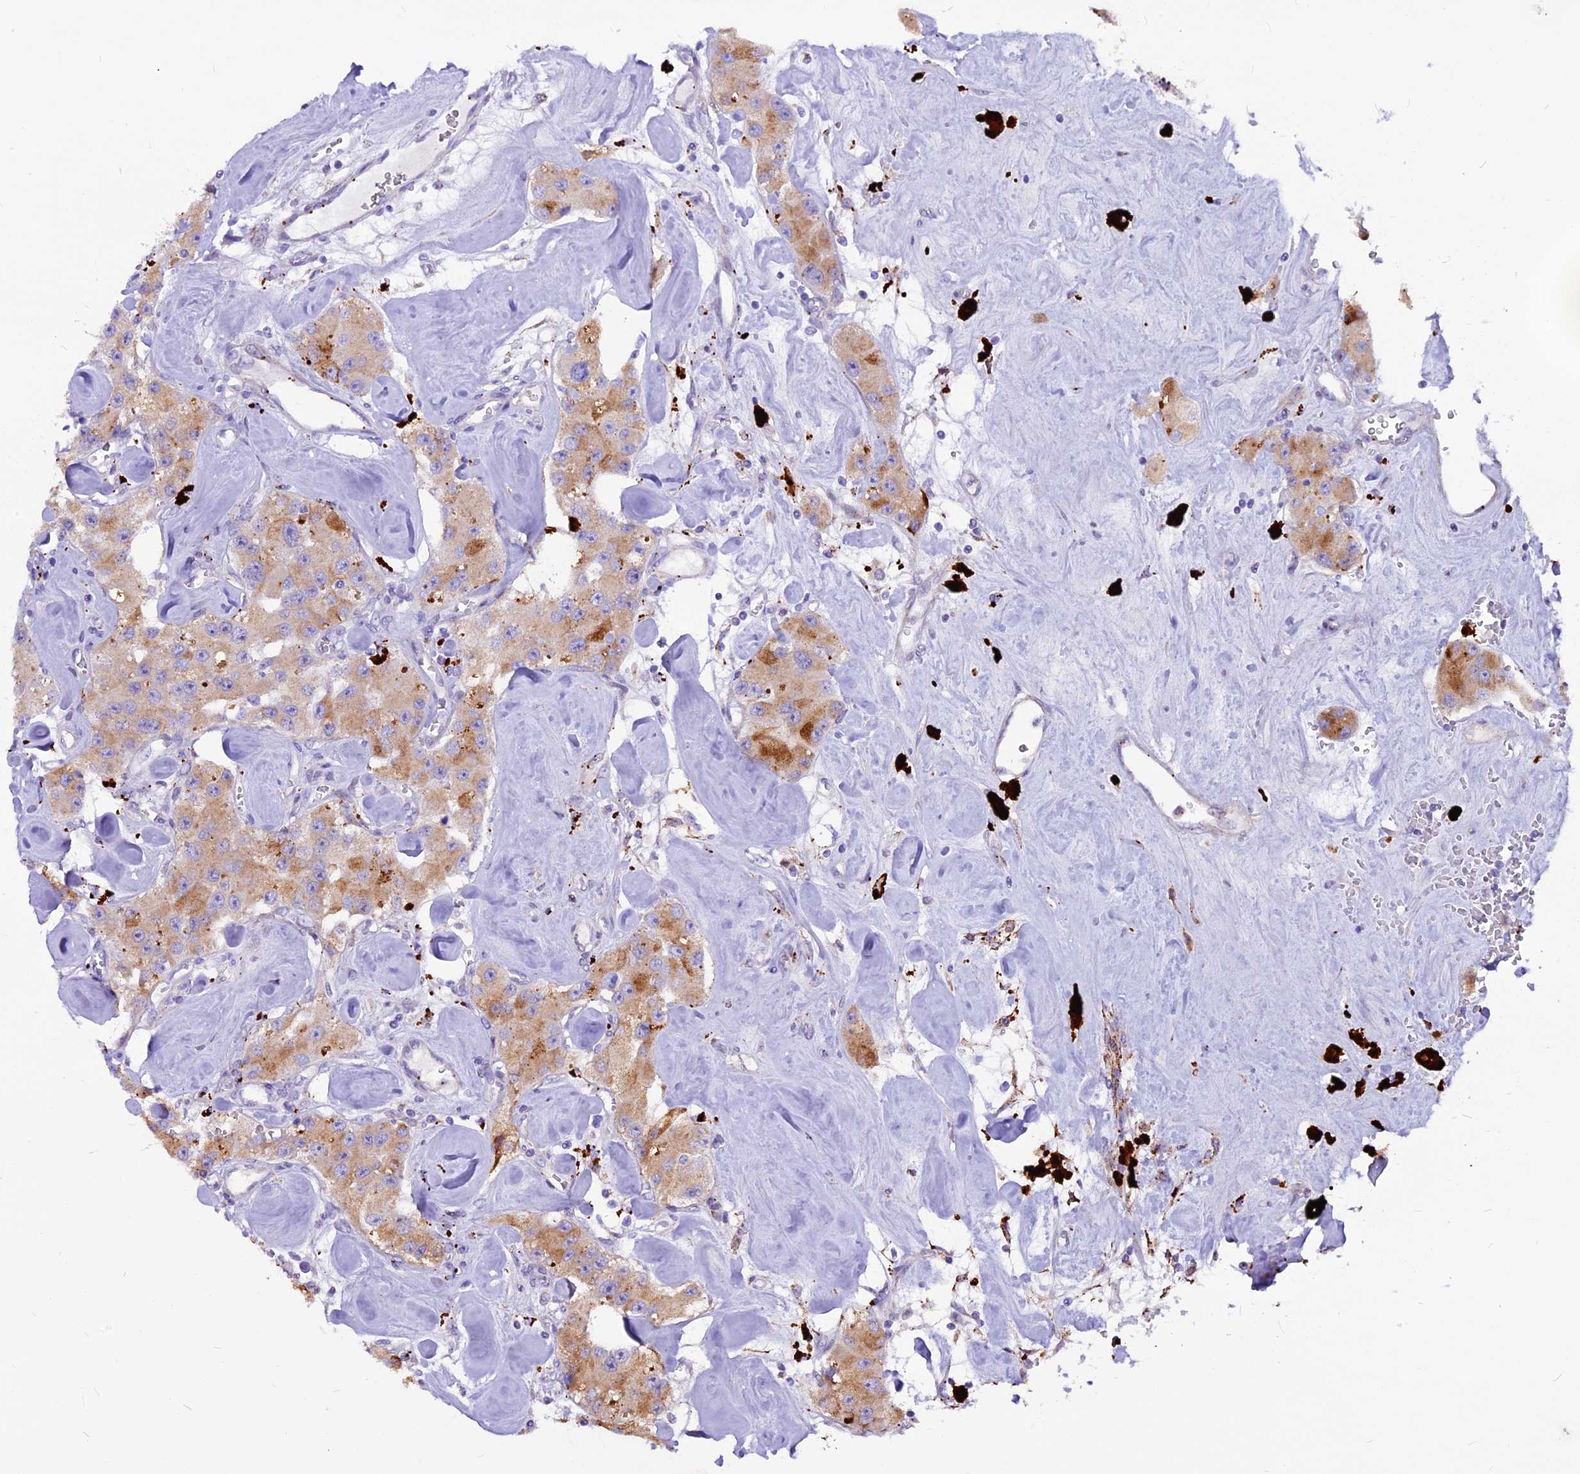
{"staining": {"intensity": "strong", "quantity": "25%-75%", "location": "cytoplasmic/membranous"}, "tissue": "carcinoid", "cell_type": "Tumor cells", "image_type": "cancer", "snomed": [{"axis": "morphology", "description": "Carcinoid, malignant, NOS"}, {"axis": "topography", "description": "Pancreas"}], "caption": "Immunohistochemistry (IHC) photomicrograph of human carcinoid stained for a protein (brown), which displays high levels of strong cytoplasmic/membranous staining in approximately 25%-75% of tumor cells.", "gene": "THRSP", "patient": {"sex": "male", "age": 41}}